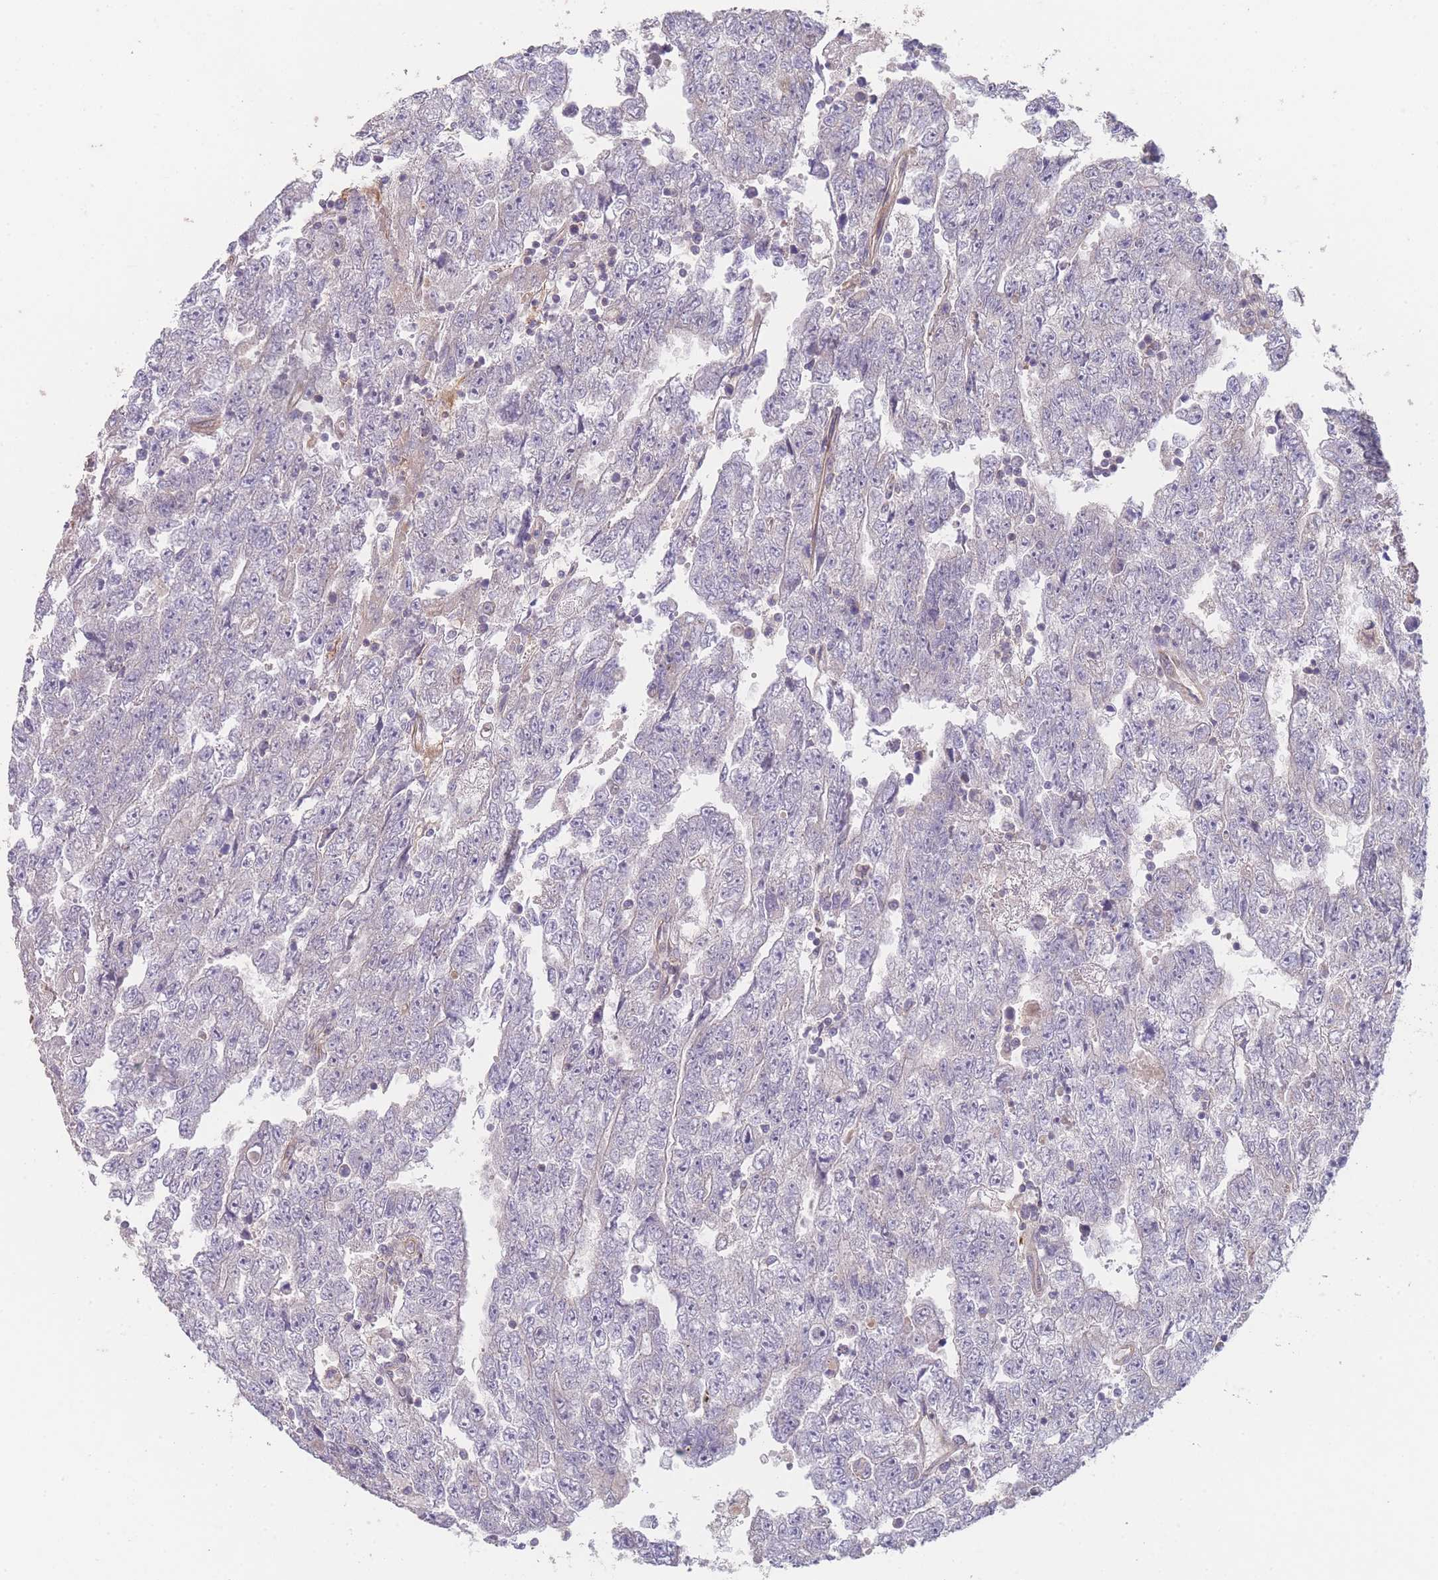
{"staining": {"intensity": "negative", "quantity": "none", "location": "none"}, "tissue": "testis cancer", "cell_type": "Tumor cells", "image_type": "cancer", "snomed": [{"axis": "morphology", "description": "Carcinoma, Embryonal, NOS"}, {"axis": "topography", "description": "Testis"}], "caption": "Tumor cells show no significant positivity in testis cancer.", "gene": "PXMP4", "patient": {"sex": "male", "age": 25}}